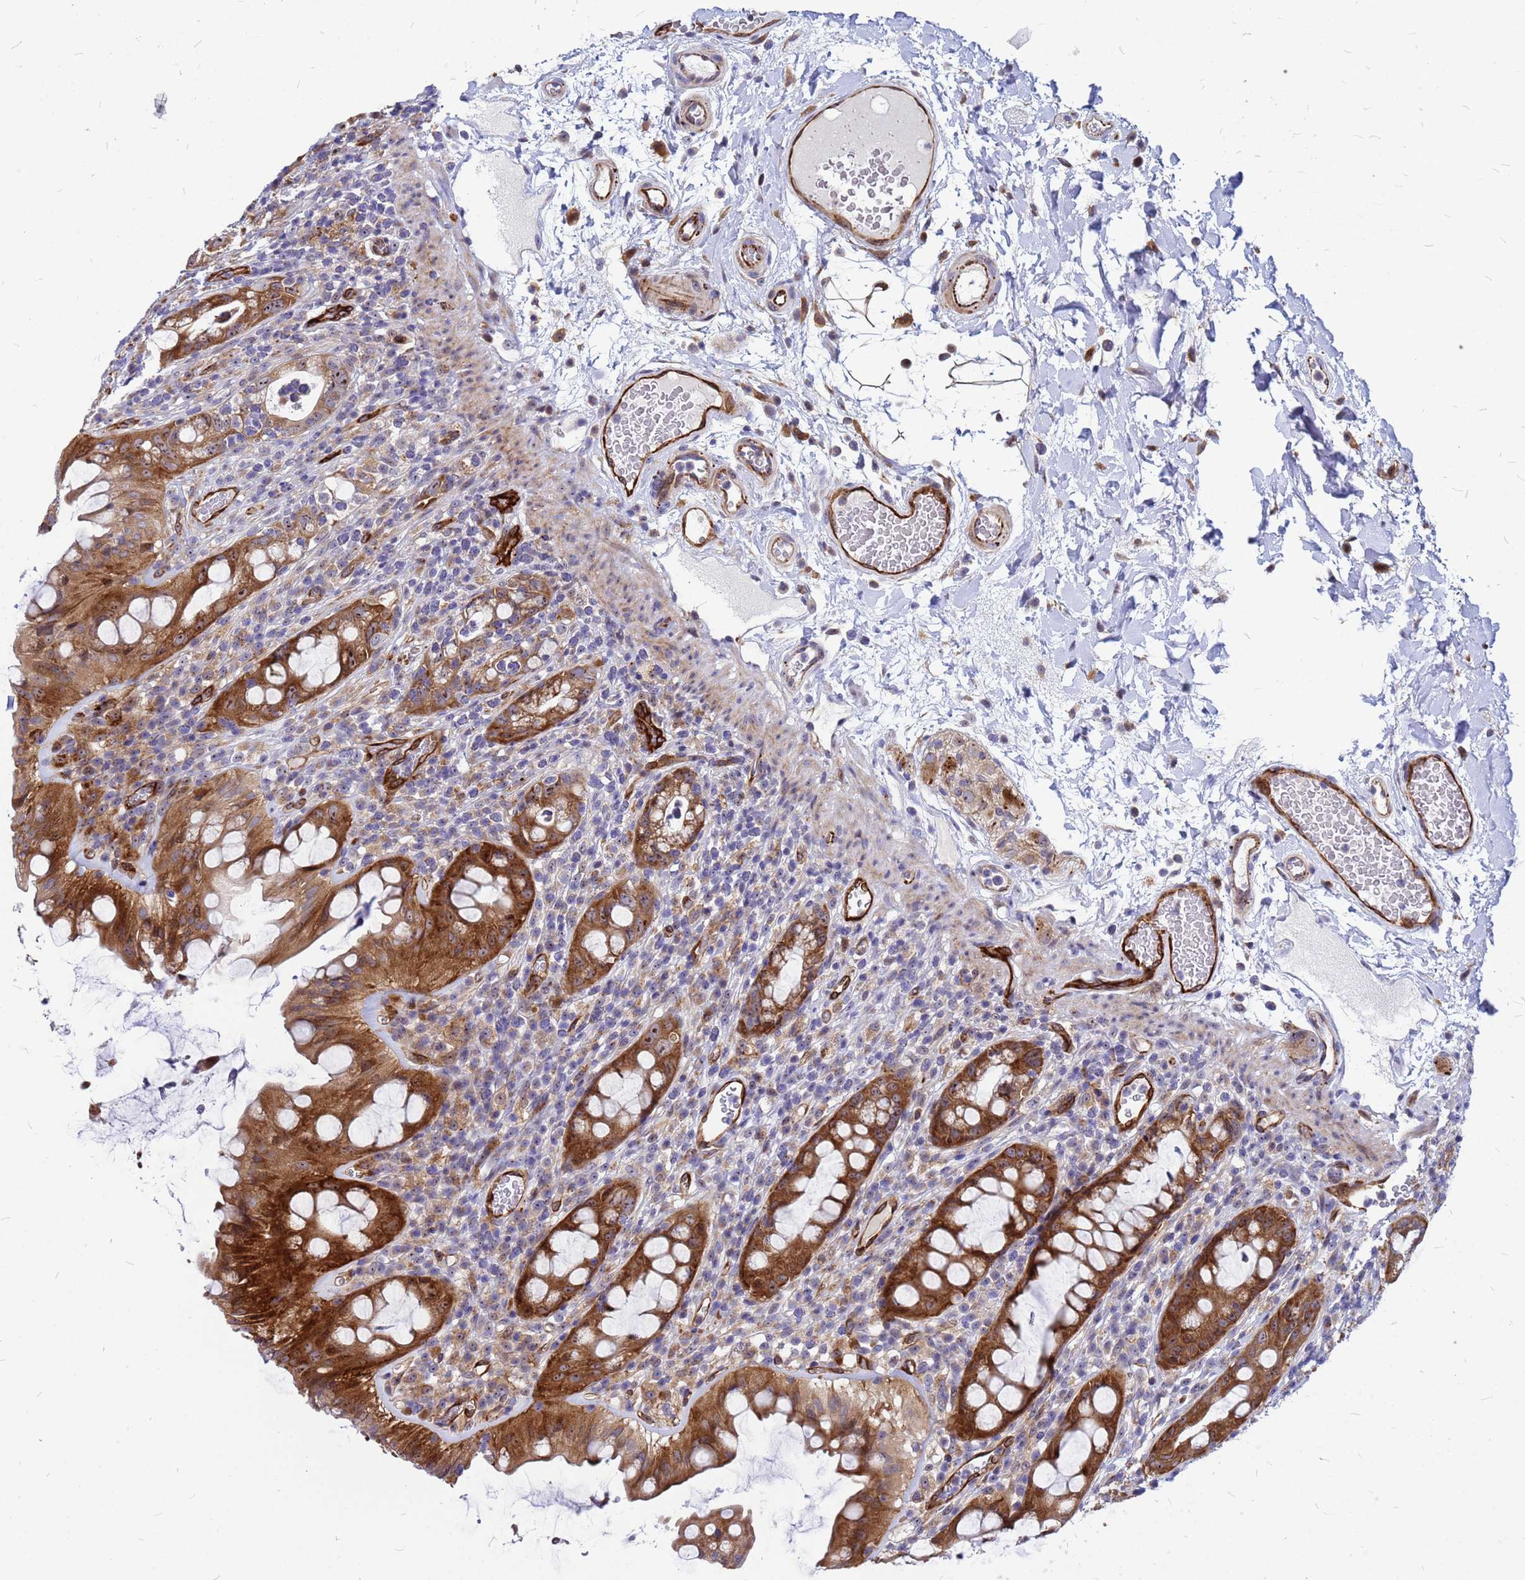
{"staining": {"intensity": "strong", "quantity": ">75%", "location": "cytoplasmic/membranous"}, "tissue": "rectum", "cell_type": "Glandular cells", "image_type": "normal", "snomed": [{"axis": "morphology", "description": "Normal tissue, NOS"}, {"axis": "topography", "description": "Rectum"}], "caption": "A micrograph of rectum stained for a protein demonstrates strong cytoplasmic/membranous brown staining in glandular cells. (brown staining indicates protein expression, while blue staining denotes nuclei).", "gene": "NOSTRIN", "patient": {"sex": "female", "age": 57}}